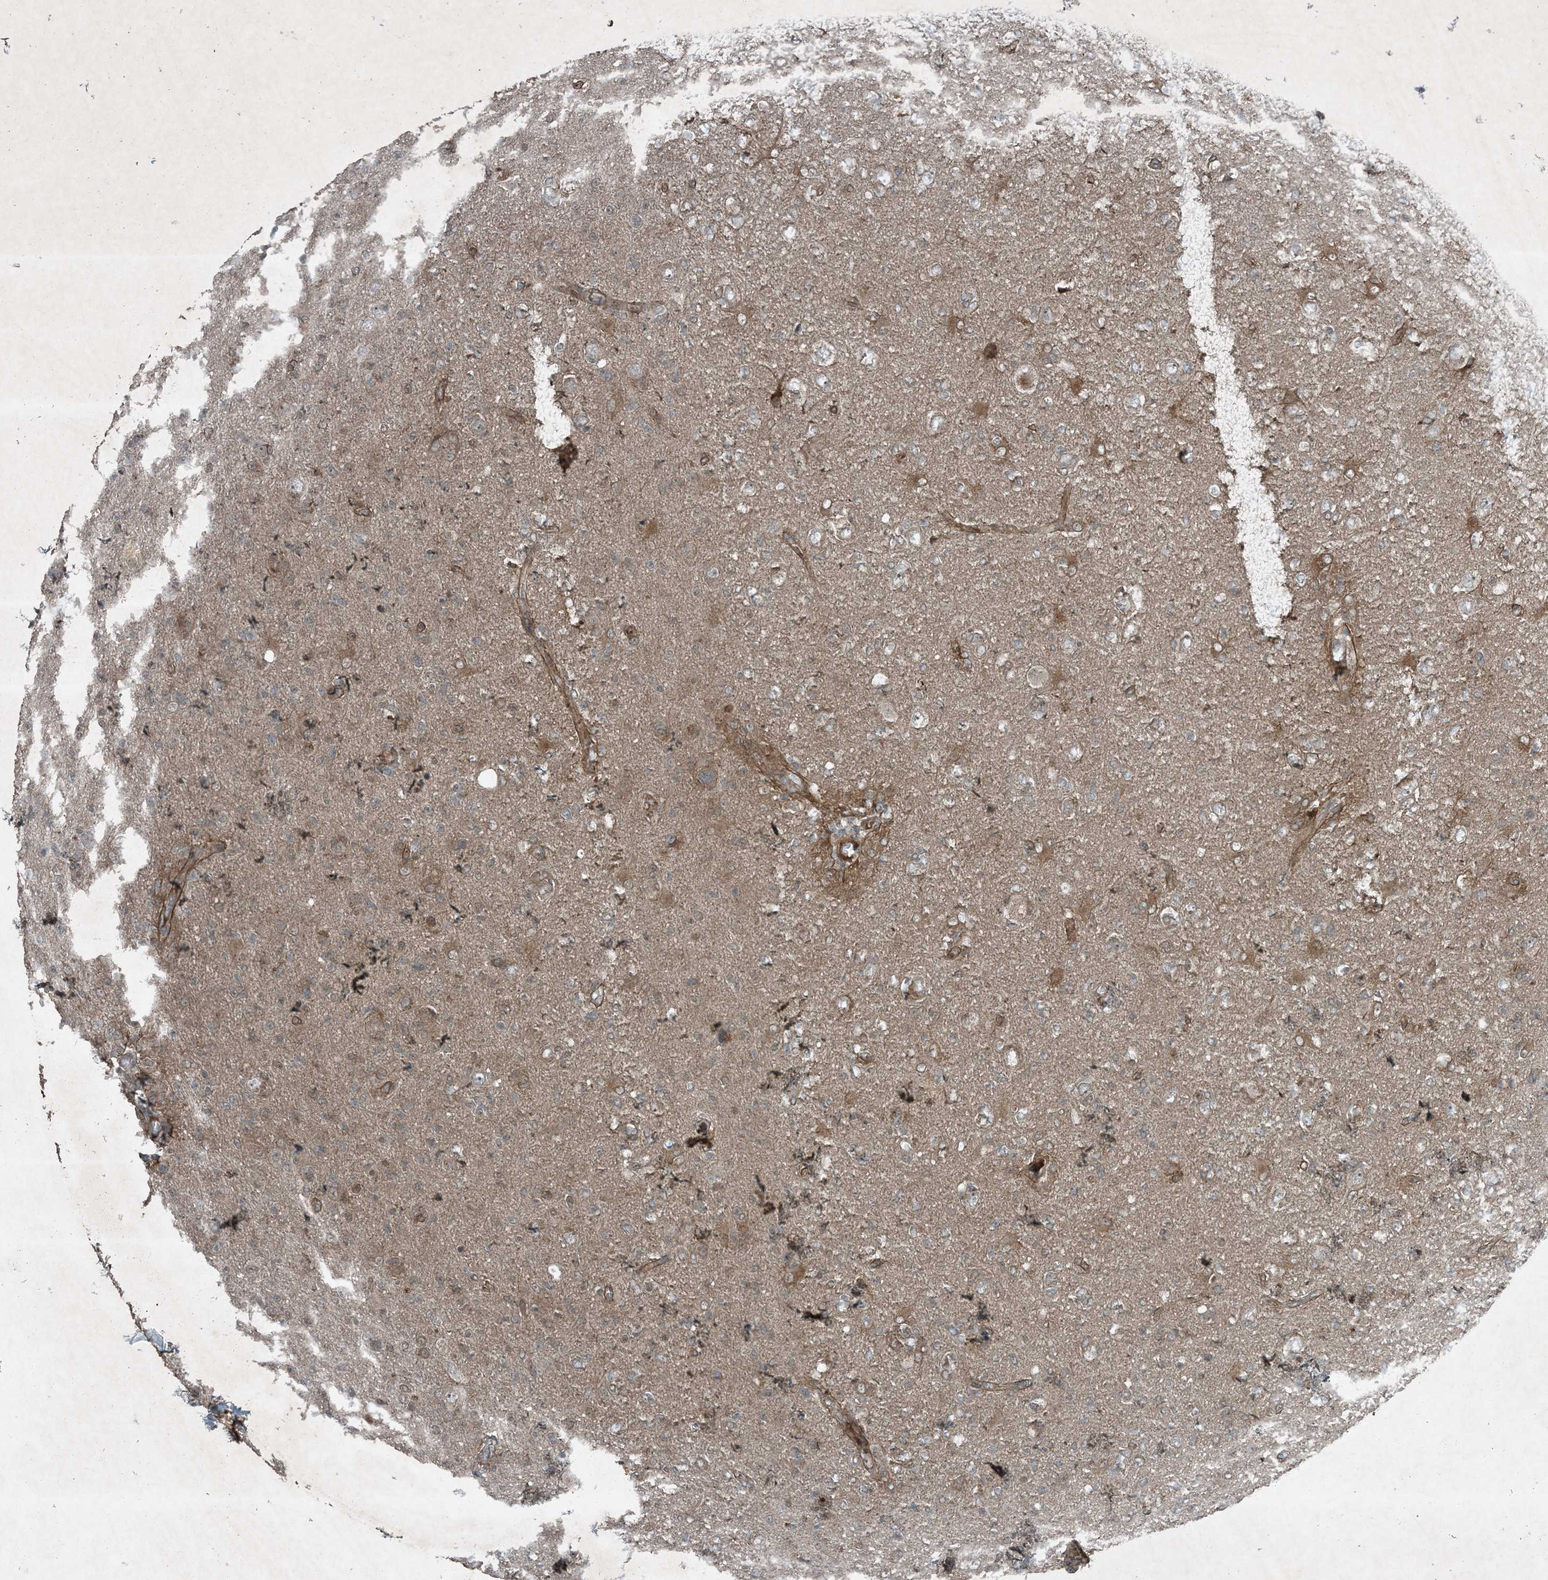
{"staining": {"intensity": "weak", "quantity": "<25%", "location": "cytoplasmic/membranous"}, "tissue": "glioma", "cell_type": "Tumor cells", "image_type": "cancer", "snomed": [{"axis": "morphology", "description": "Glioma, malignant, High grade"}, {"axis": "topography", "description": "Brain"}], "caption": "The photomicrograph demonstrates no significant expression in tumor cells of malignant glioma (high-grade).", "gene": "MDN1", "patient": {"sex": "female", "age": 57}}